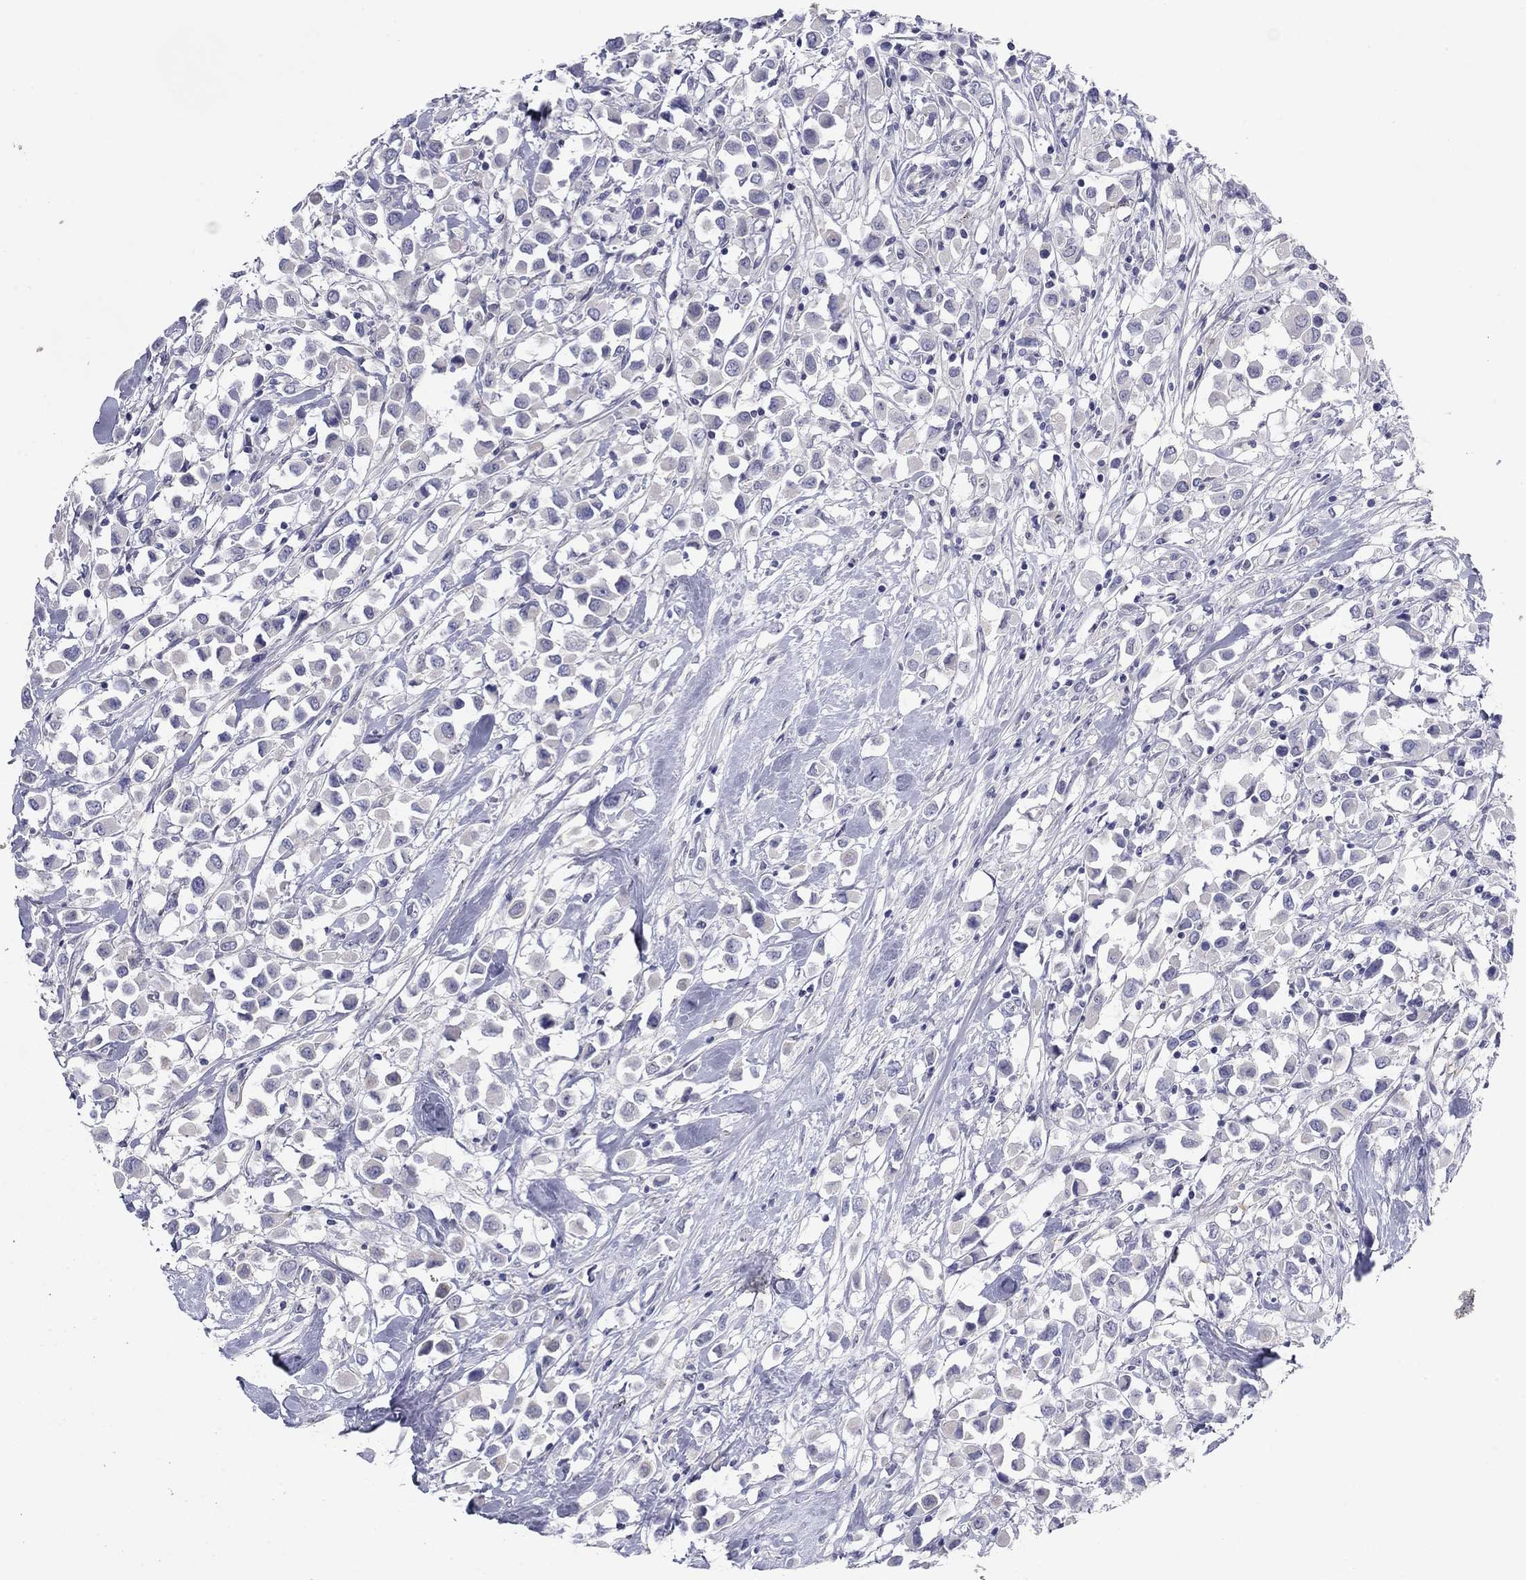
{"staining": {"intensity": "negative", "quantity": "none", "location": "none"}, "tissue": "breast cancer", "cell_type": "Tumor cells", "image_type": "cancer", "snomed": [{"axis": "morphology", "description": "Duct carcinoma"}, {"axis": "topography", "description": "Breast"}], "caption": "This is an immunohistochemistry image of breast cancer (infiltrating ductal carcinoma). There is no expression in tumor cells.", "gene": "PLS1", "patient": {"sex": "female", "age": 61}}